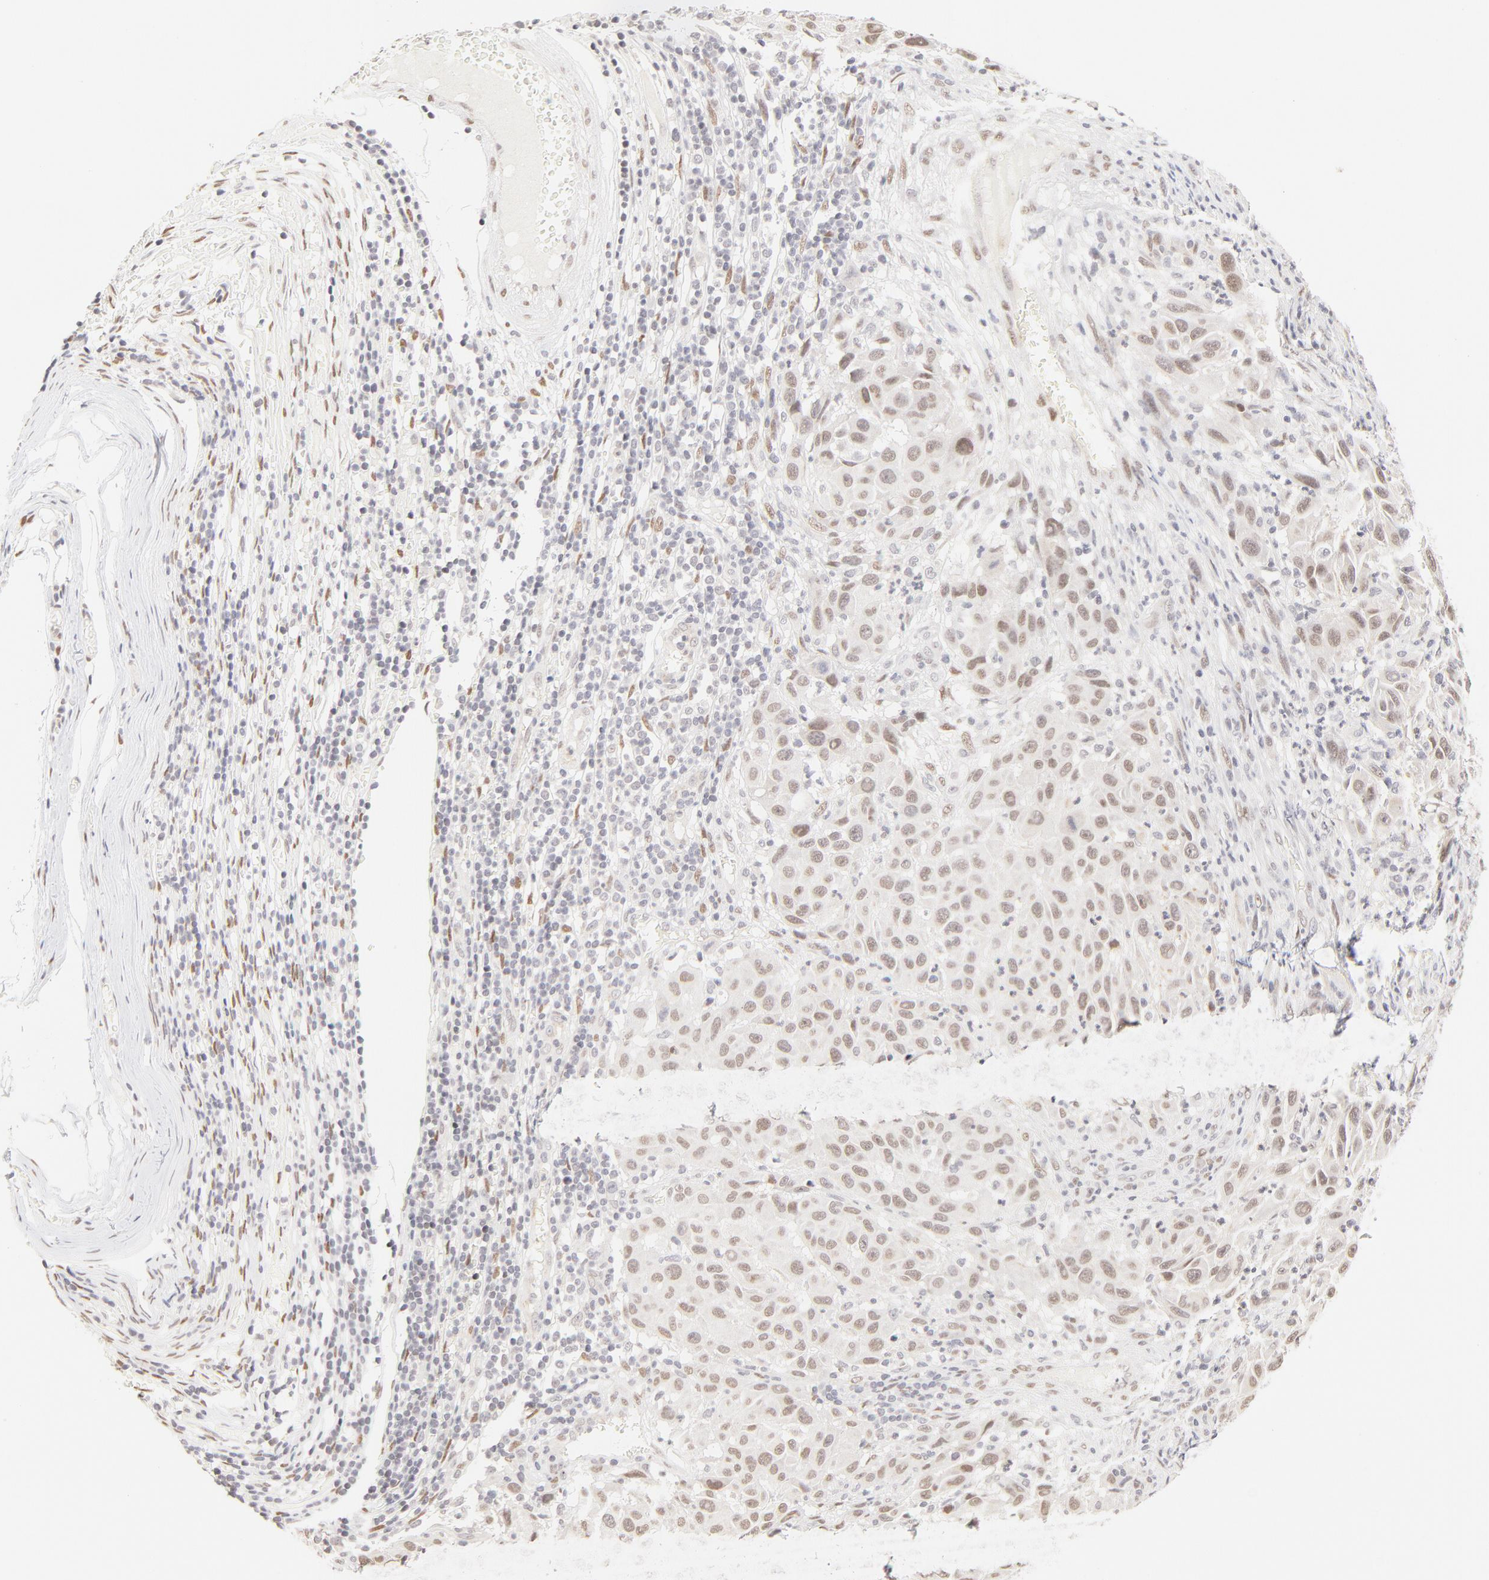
{"staining": {"intensity": "weak", "quantity": "<25%", "location": "nuclear"}, "tissue": "melanoma", "cell_type": "Tumor cells", "image_type": "cancer", "snomed": [{"axis": "morphology", "description": "Malignant melanoma, Metastatic site"}, {"axis": "topography", "description": "Lymph node"}], "caption": "Malignant melanoma (metastatic site) stained for a protein using immunohistochemistry demonstrates no staining tumor cells.", "gene": "PBX3", "patient": {"sex": "male", "age": 61}}